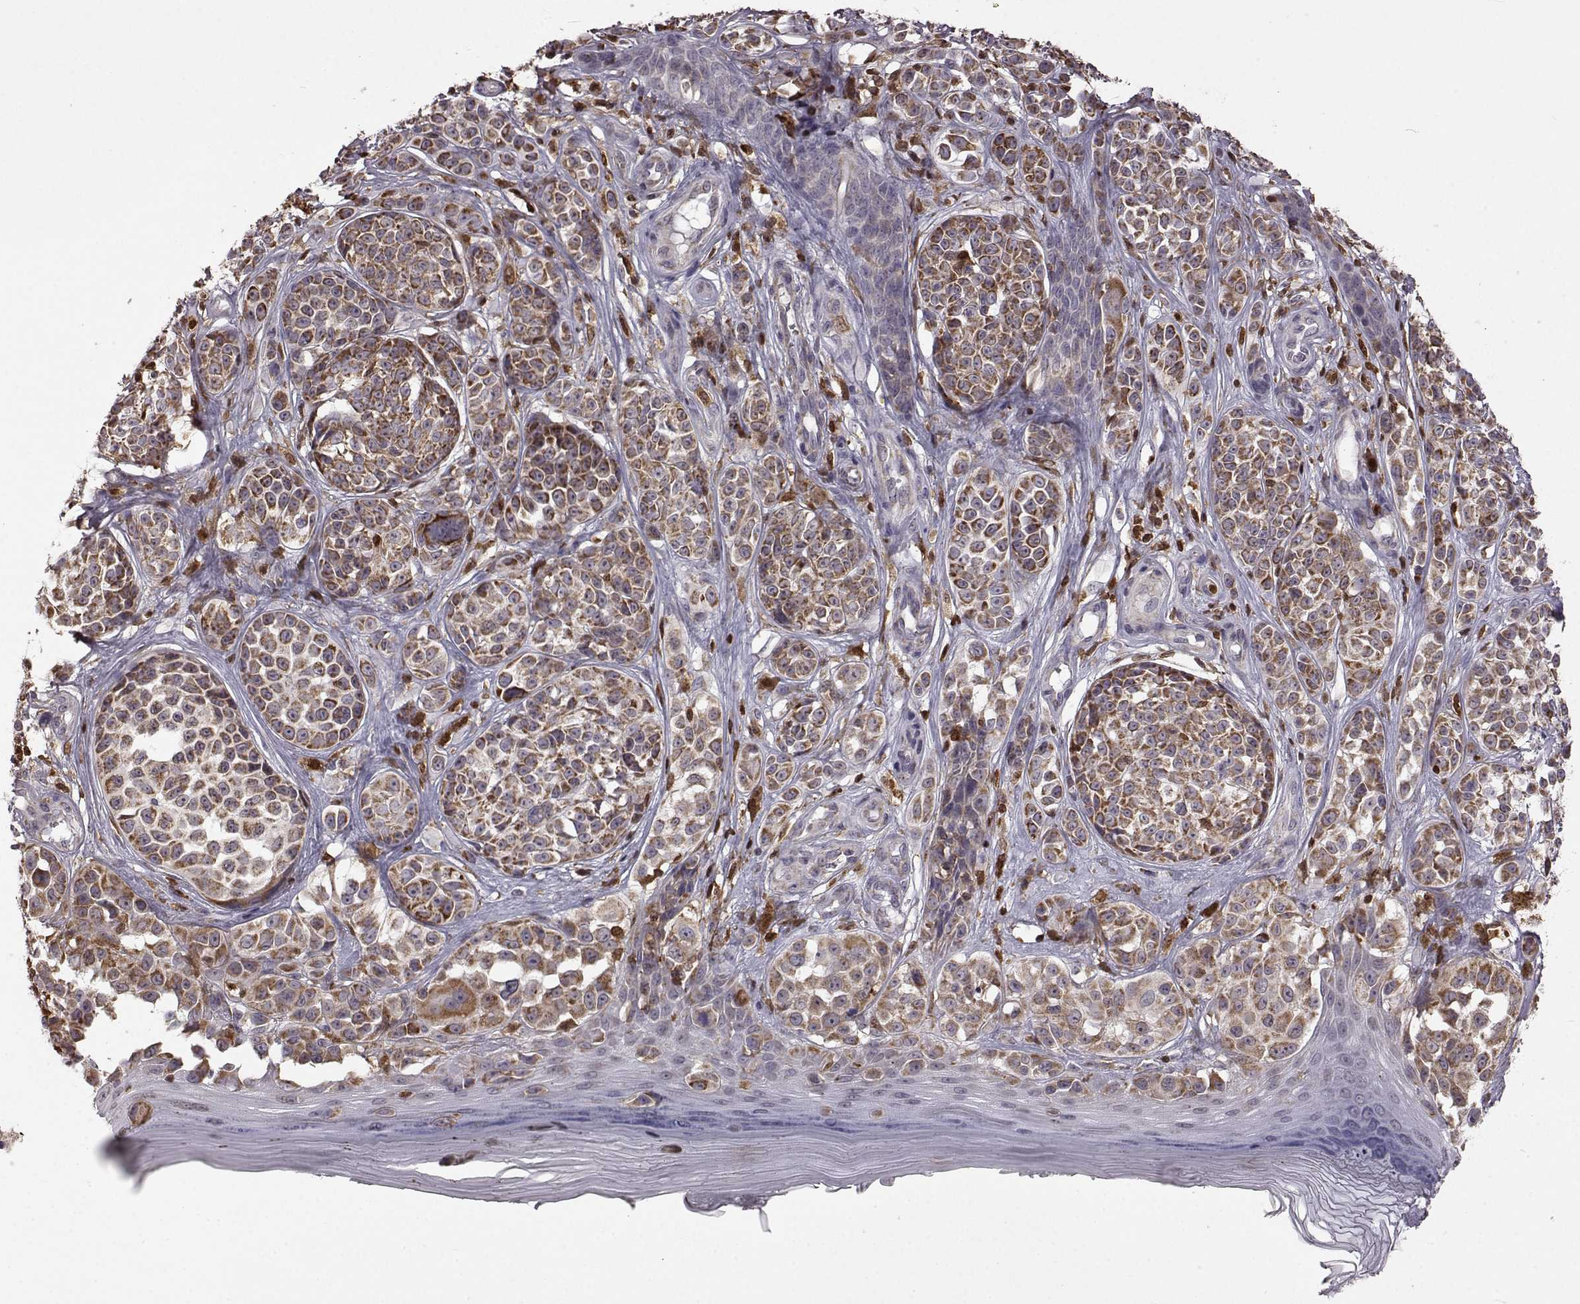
{"staining": {"intensity": "moderate", "quantity": ">75%", "location": "cytoplasmic/membranous"}, "tissue": "melanoma", "cell_type": "Tumor cells", "image_type": "cancer", "snomed": [{"axis": "morphology", "description": "Malignant melanoma, NOS"}, {"axis": "topography", "description": "Skin"}], "caption": "Melanoma tissue reveals moderate cytoplasmic/membranous staining in approximately >75% of tumor cells The protein is stained brown, and the nuclei are stained in blue (DAB IHC with brightfield microscopy, high magnification).", "gene": "DOK2", "patient": {"sex": "female", "age": 90}}